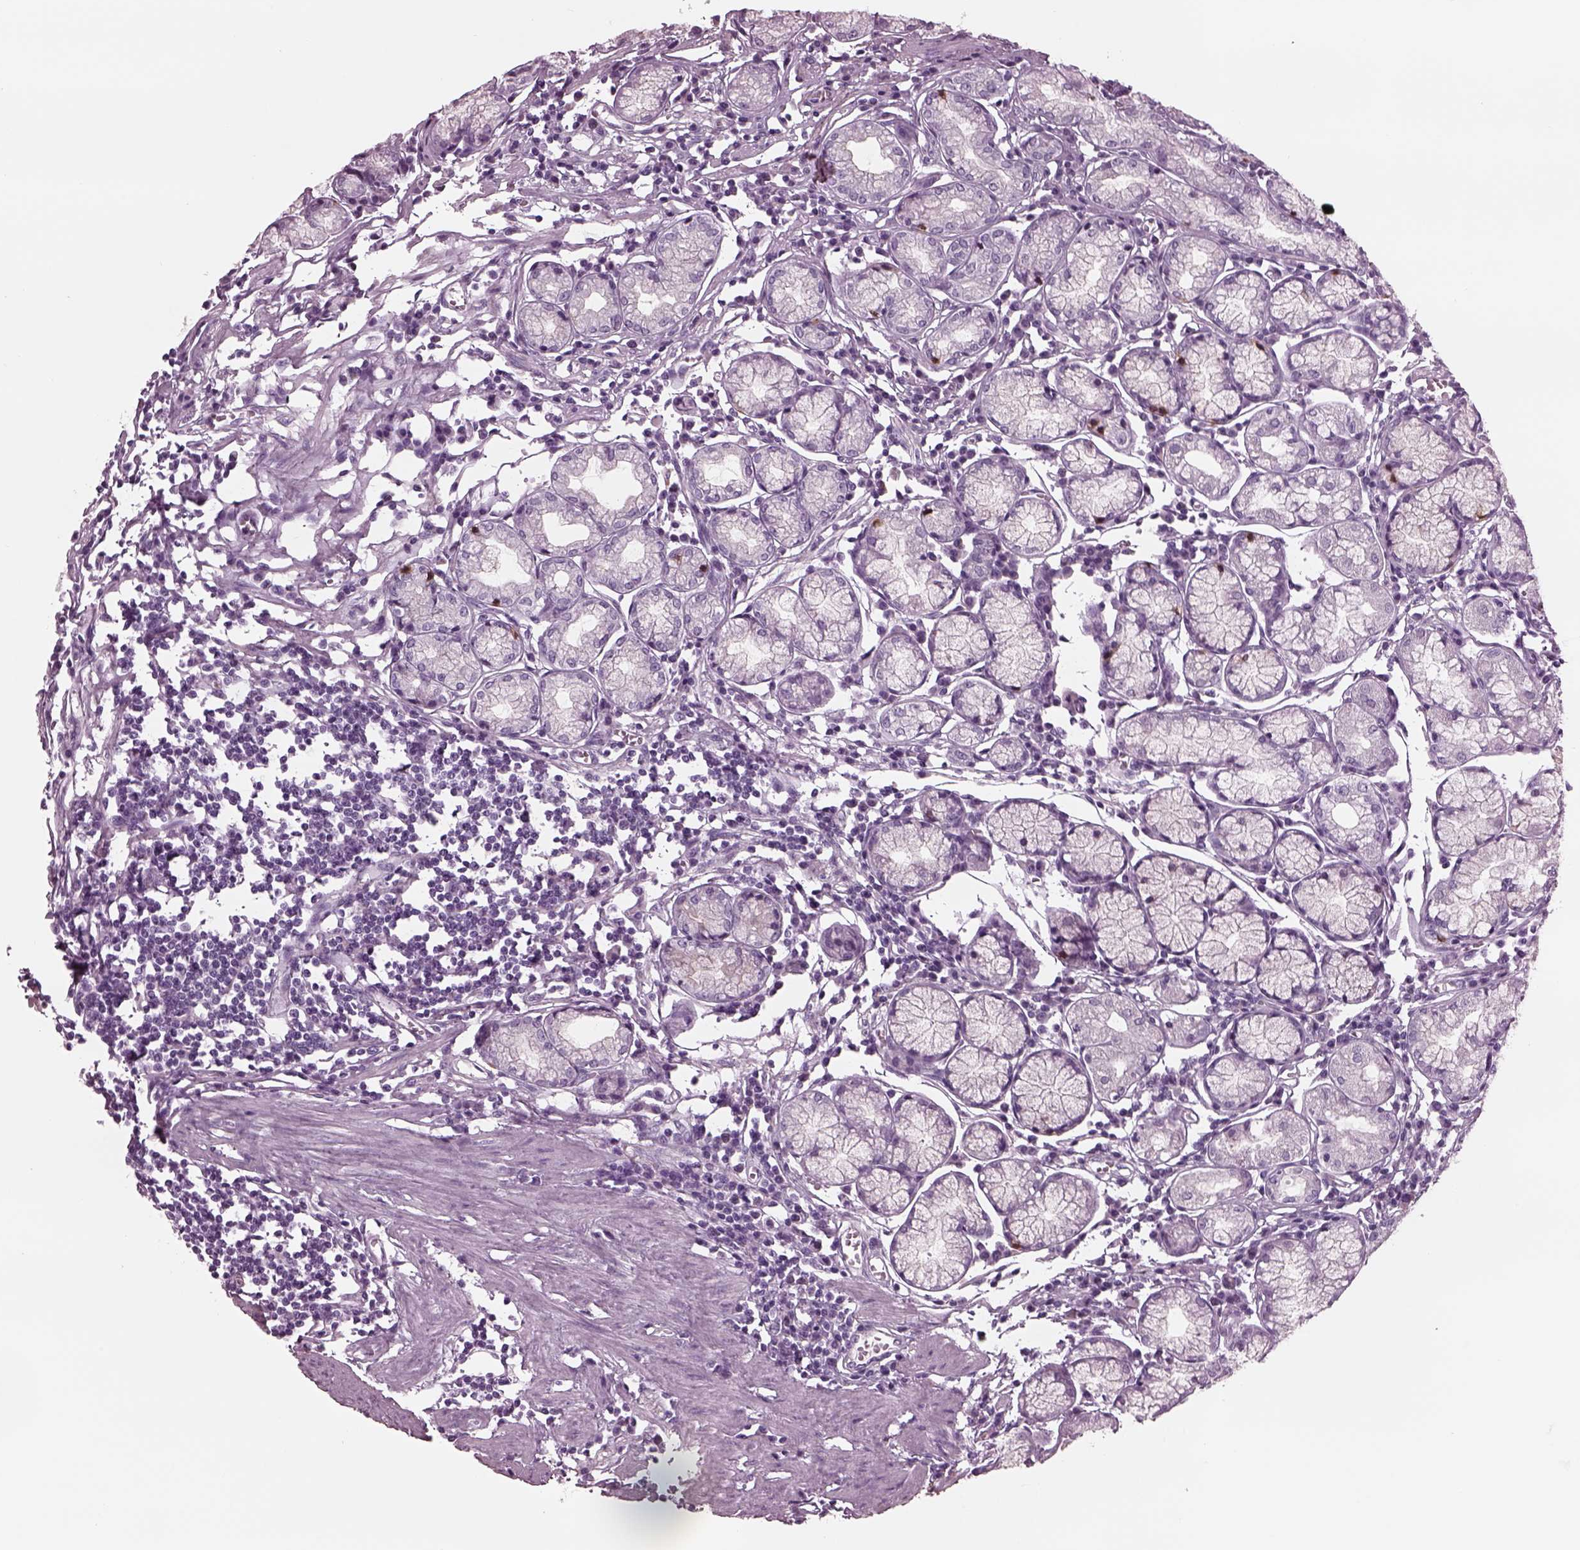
{"staining": {"intensity": "negative", "quantity": "none", "location": "none"}, "tissue": "stomach", "cell_type": "Glandular cells", "image_type": "normal", "snomed": [{"axis": "morphology", "description": "Normal tissue, NOS"}, {"axis": "topography", "description": "Stomach"}], "caption": "Immunohistochemistry (IHC) micrograph of benign stomach stained for a protein (brown), which reveals no expression in glandular cells. (Immunohistochemistry, brightfield microscopy, high magnification).", "gene": "TPPP2", "patient": {"sex": "male", "age": 55}}